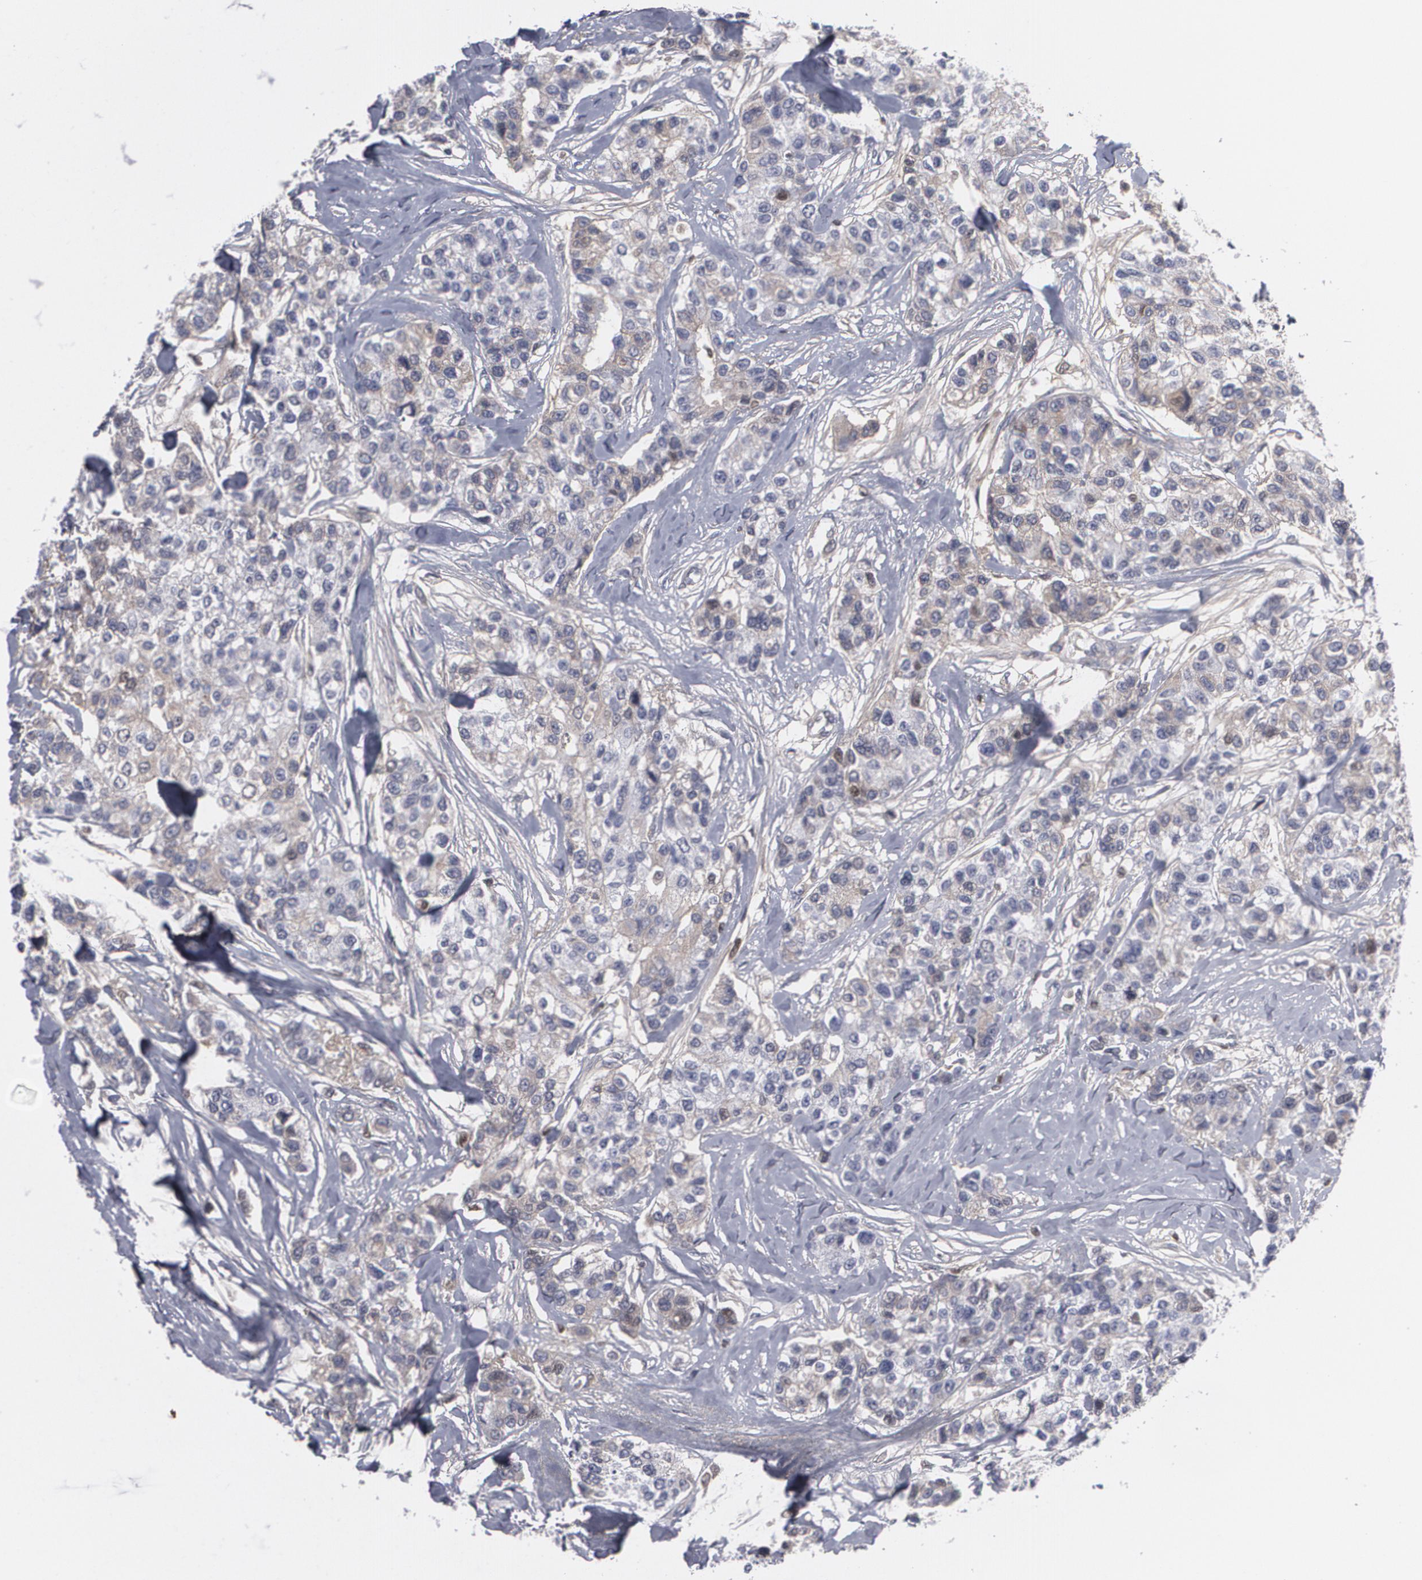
{"staining": {"intensity": "weak", "quantity": "<25%", "location": "cytoplasmic/membranous"}, "tissue": "breast cancer", "cell_type": "Tumor cells", "image_type": "cancer", "snomed": [{"axis": "morphology", "description": "Duct carcinoma"}, {"axis": "topography", "description": "Breast"}], "caption": "The image shows no significant expression in tumor cells of breast cancer (infiltrating ductal carcinoma).", "gene": "LRG1", "patient": {"sex": "female", "age": 51}}